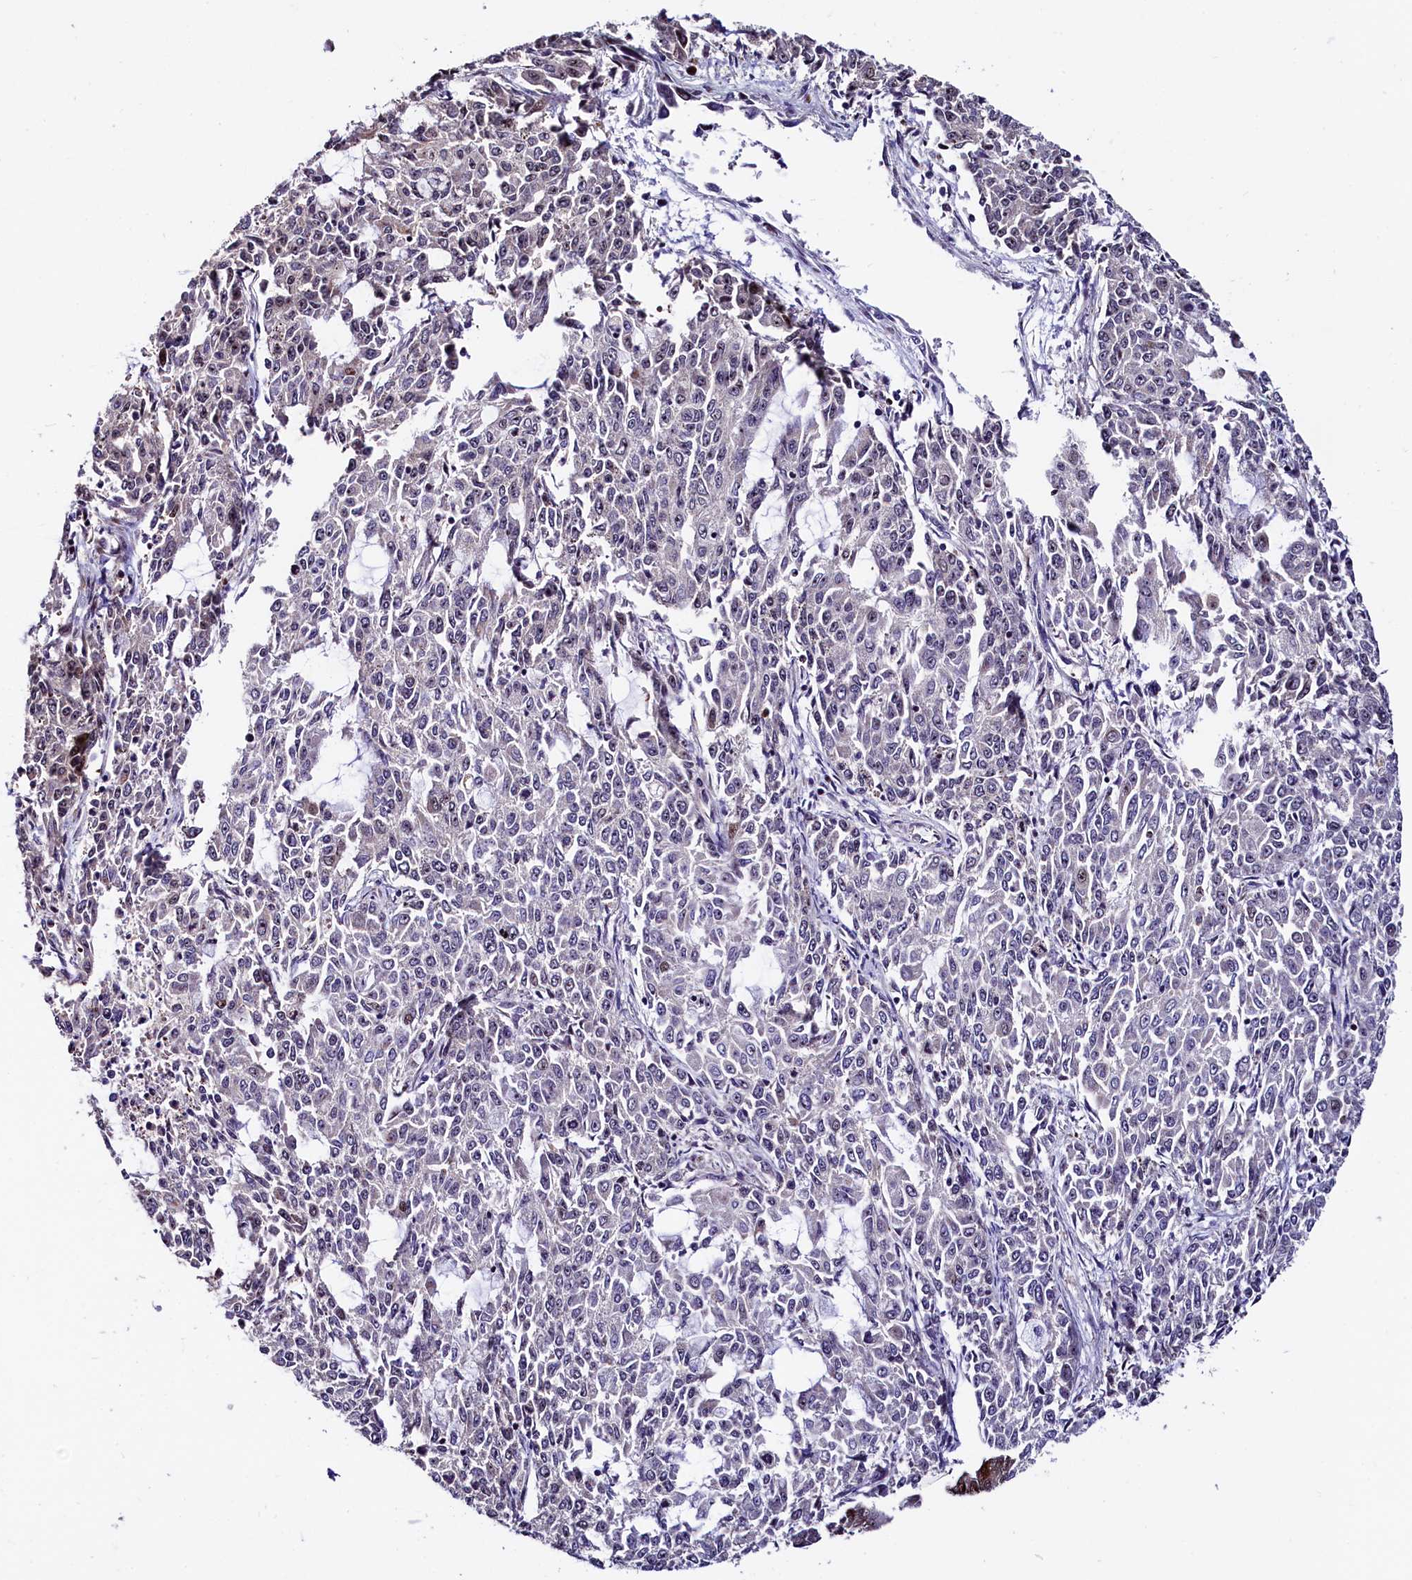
{"staining": {"intensity": "negative", "quantity": "none", "location": "none"}, "tissue": "endometrial cancer", "cell_type": "Tumor cells", "image_type": "cancer", "snomed": [{"axis": "morphology", "description": "Adenocarcinoma, NOS"}, {"axis": "topography", "description": "Endometrium"}], "caption": "Protein analysis of adenocarcinoma (endometrial) shows no significant positivity in tumor cells.", "gene": "TRMT112", "patient": {"sex": "female", "age": 50}}